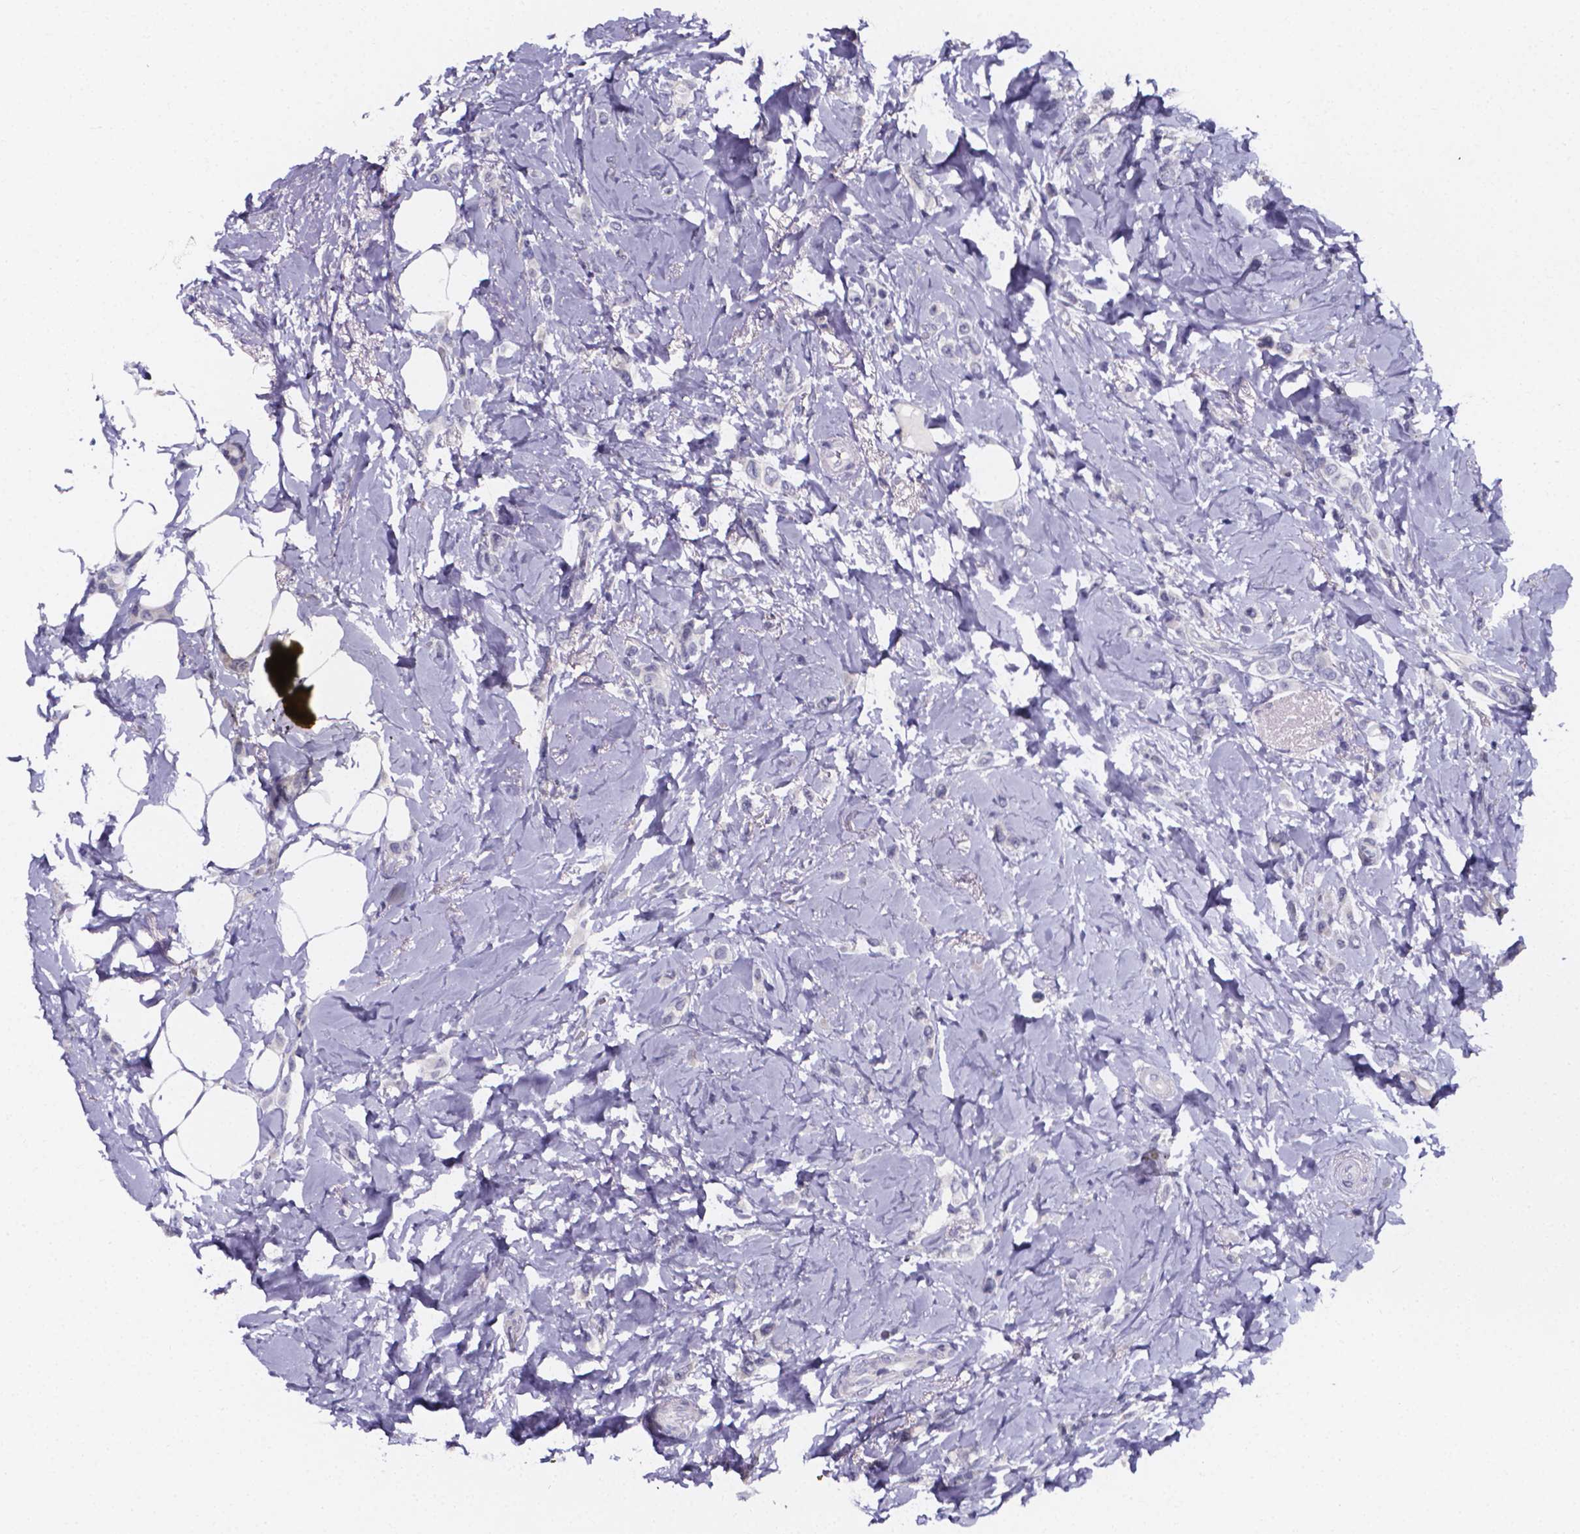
{"staining": {"intensity": "negative", "quantity": "none", "location": "none"}, "tissue": "breast cancer", "cell_type": "Tumor cells", "image_type": "cancer", "snomed": [{"axis": "morphology", "description": "Lobular carcinoma"}, {"axis": "topography", "description": "Breast"}], "caption": "The photomicrograph reveals no staining of tumor cells in lobular carcinoma (breast).", "gene": "IZUMO1", "patient": {"sex": "female", "age": 66}}